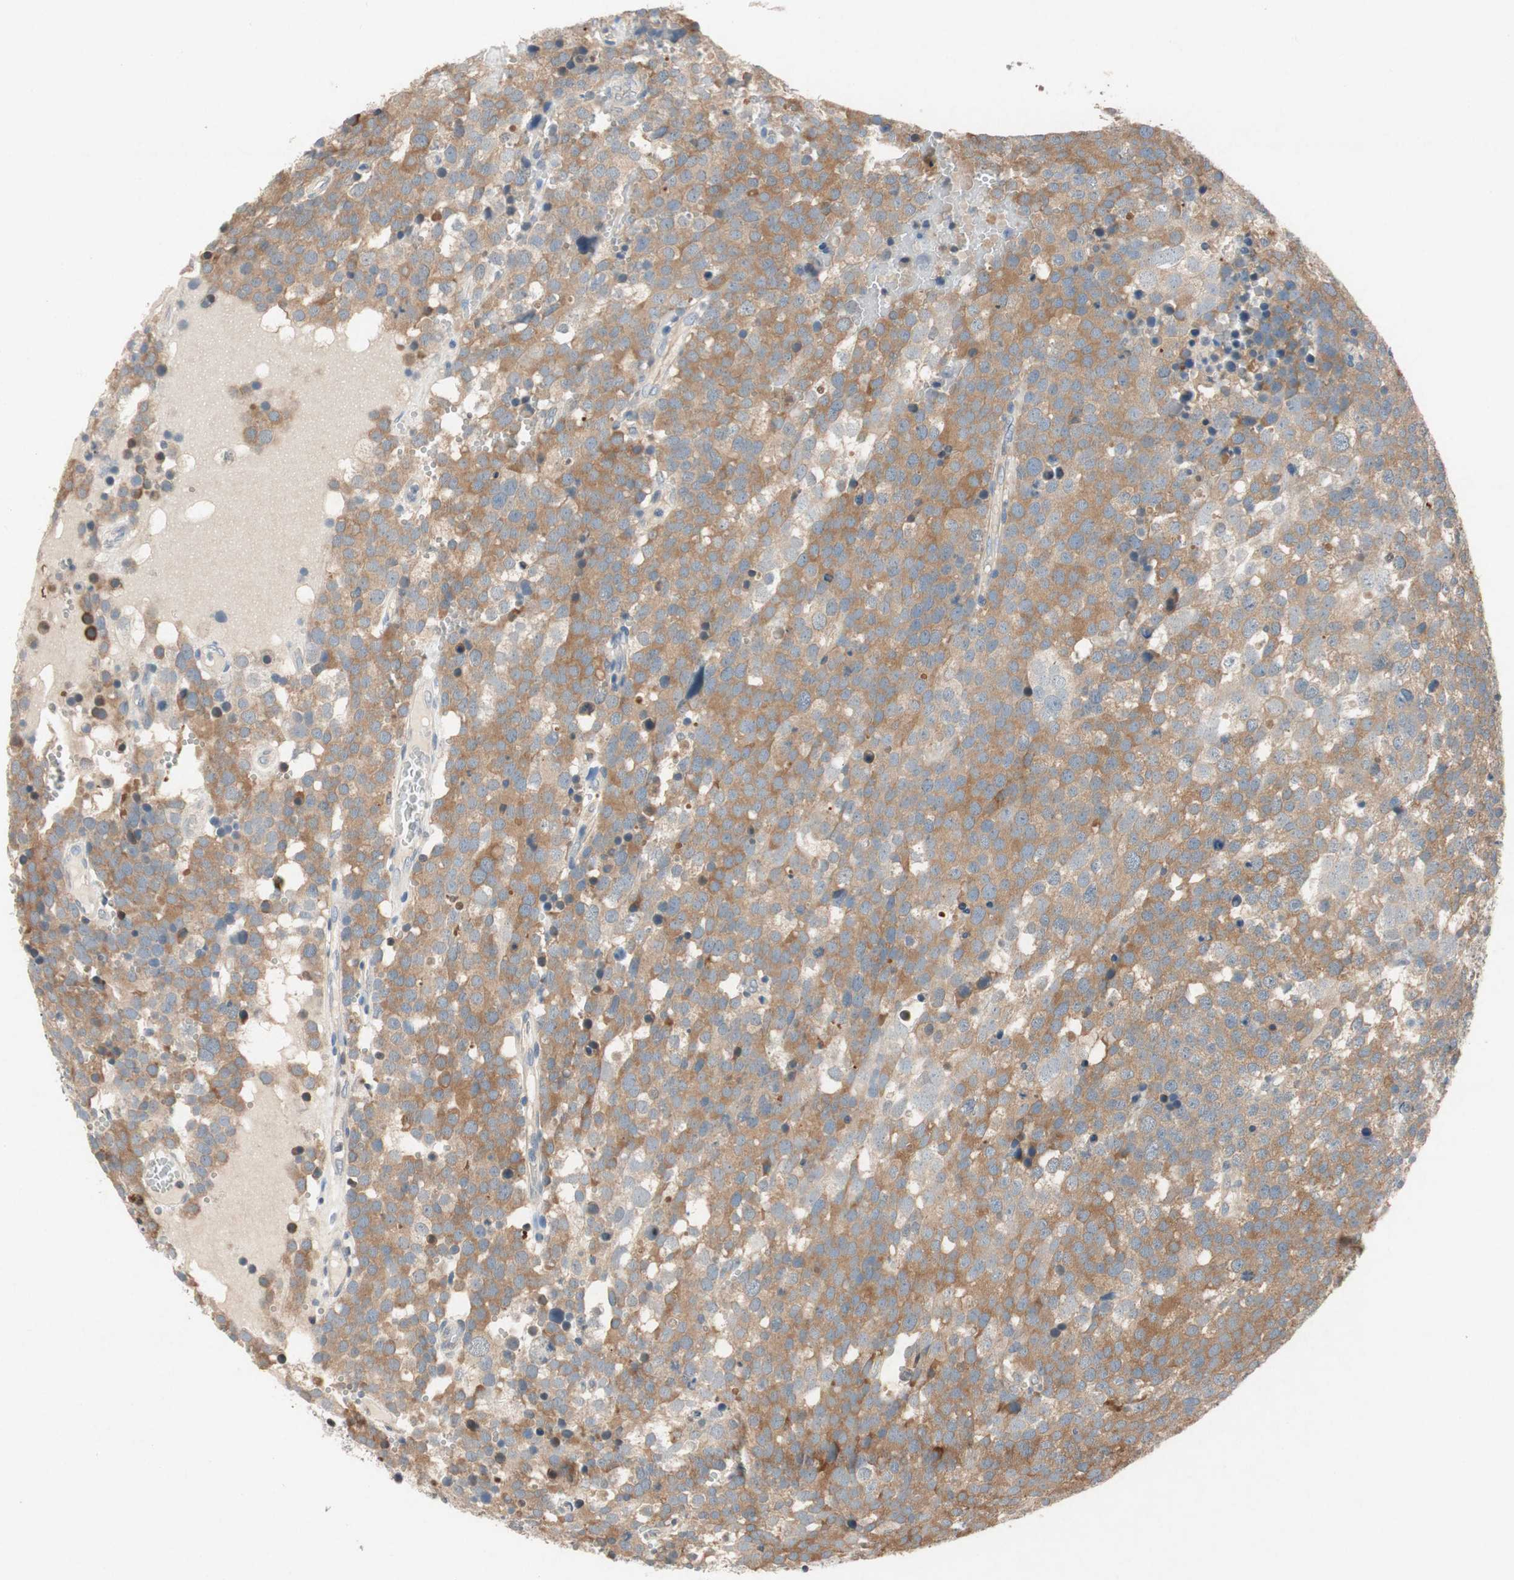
{"staining": {"intensity": "moderate", "quantity": "25%-75%", "location": "cytoplasmic/membranous"}, "tissue": "testis cancer", "cell_type": "Tumor cells", "image_type": "cancer", "snomed": [{"axis": "morphology", "description": "Seminoma, NOS"}, {"axis": "topography", "description": "Testis"}], "caption": "Seminoma (testis) tissue shows moderate cytoplasmic/membranous positivity in about 25%-75% of tumor cells", "gene": "SERPINB5", "patient": {"sex": "male", "age": 71}}